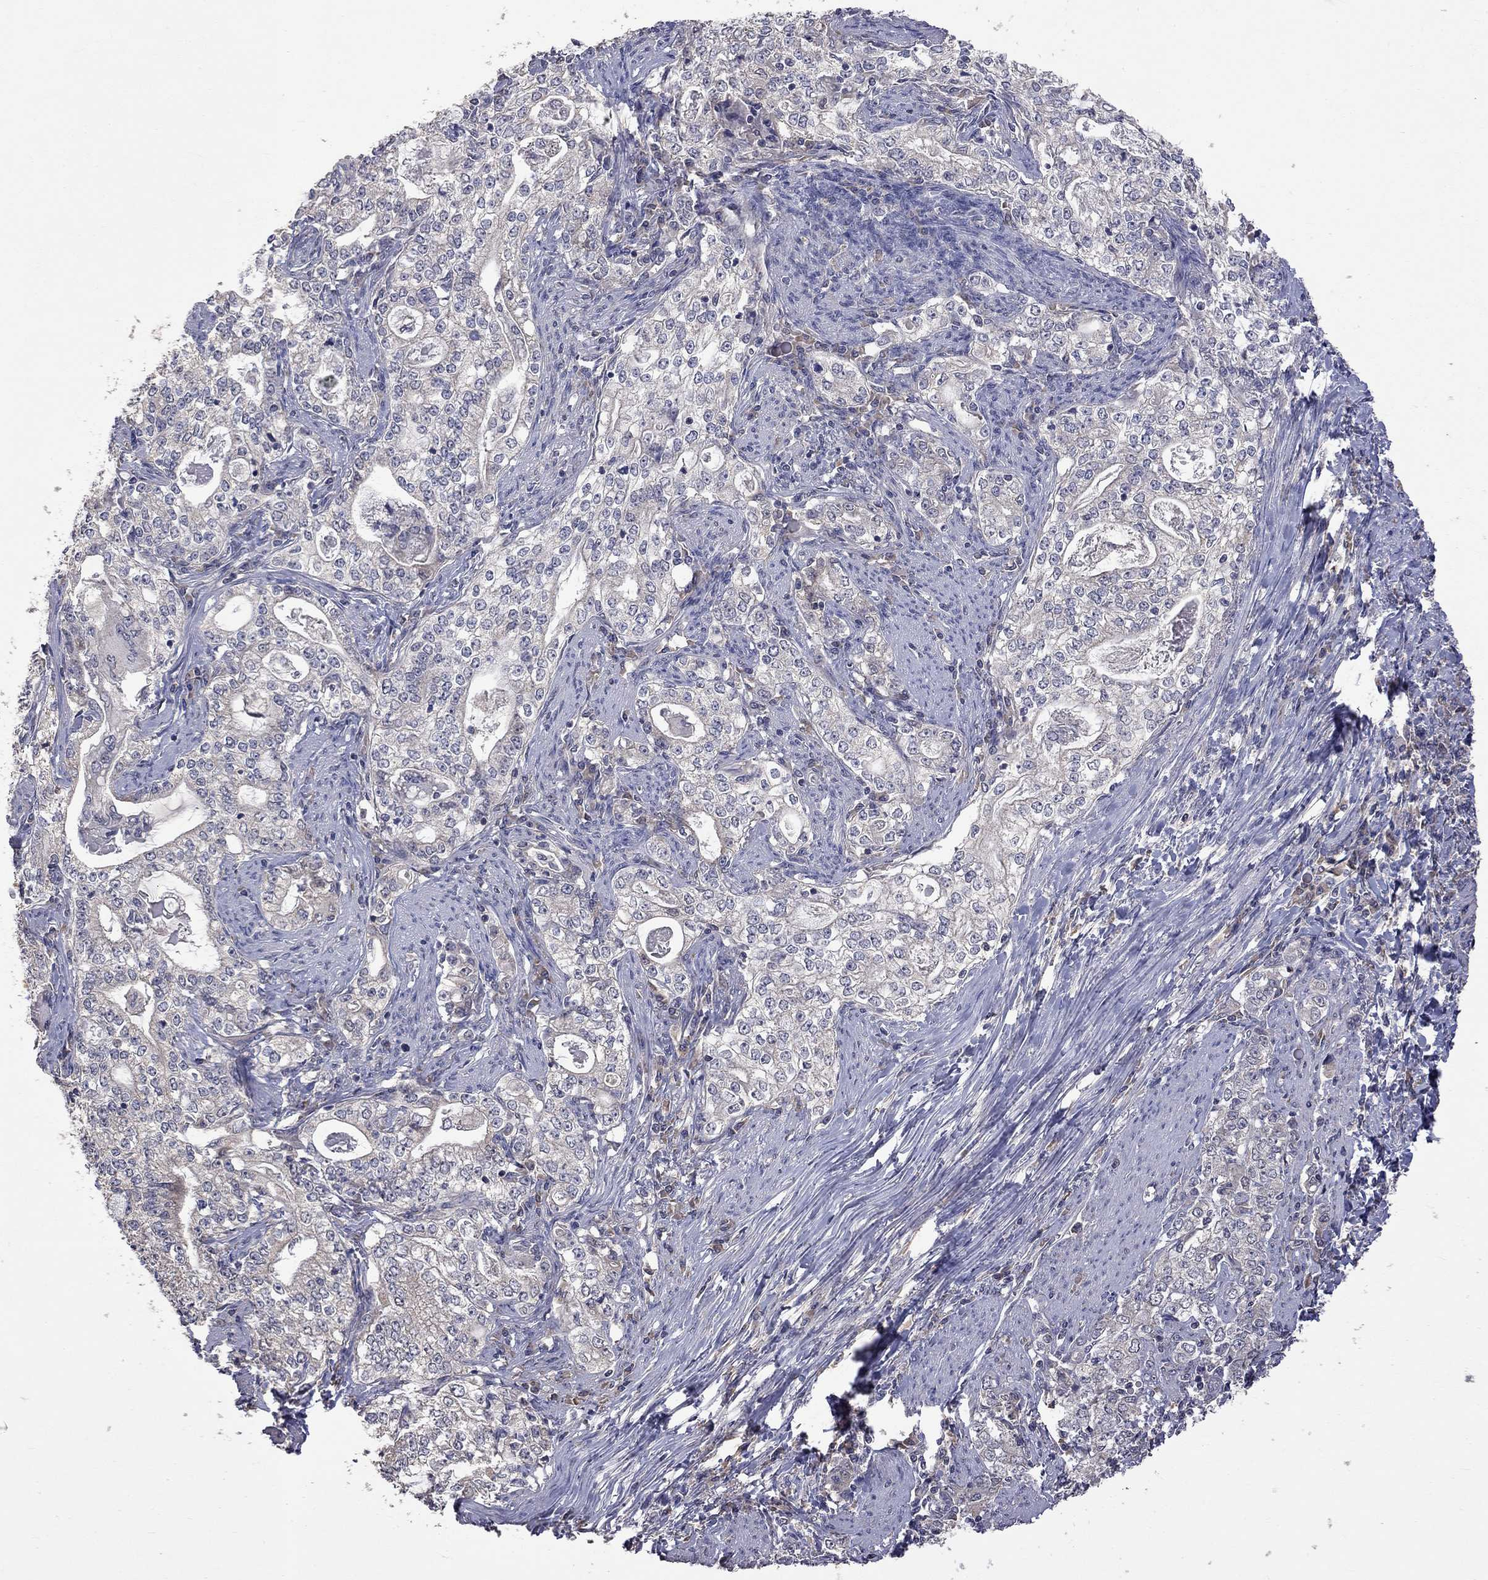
{"staining": {"intensity": "weak", "quantity": "<25%", "location": "cytoplasmic/membranous"}, "tissue": "stomach cancer", "cell_type": "Tumor cells", "image_type": "cancer", "snomed": [{"axis": "morphology", "description": "Adenocarcinoma, NOS"}, {"axis": "topography", "description": "Stomach, lower"}], "caption": "Immunohistochemistry (IHC) micrograph of neoplastic tissue: stomach cancer stained with DAB (3,3'-diaminobenzidine) shows no significant protein staining in tumor cells.", "gene": "HTR6", "patient": {"sex": "female", "age": 72}}